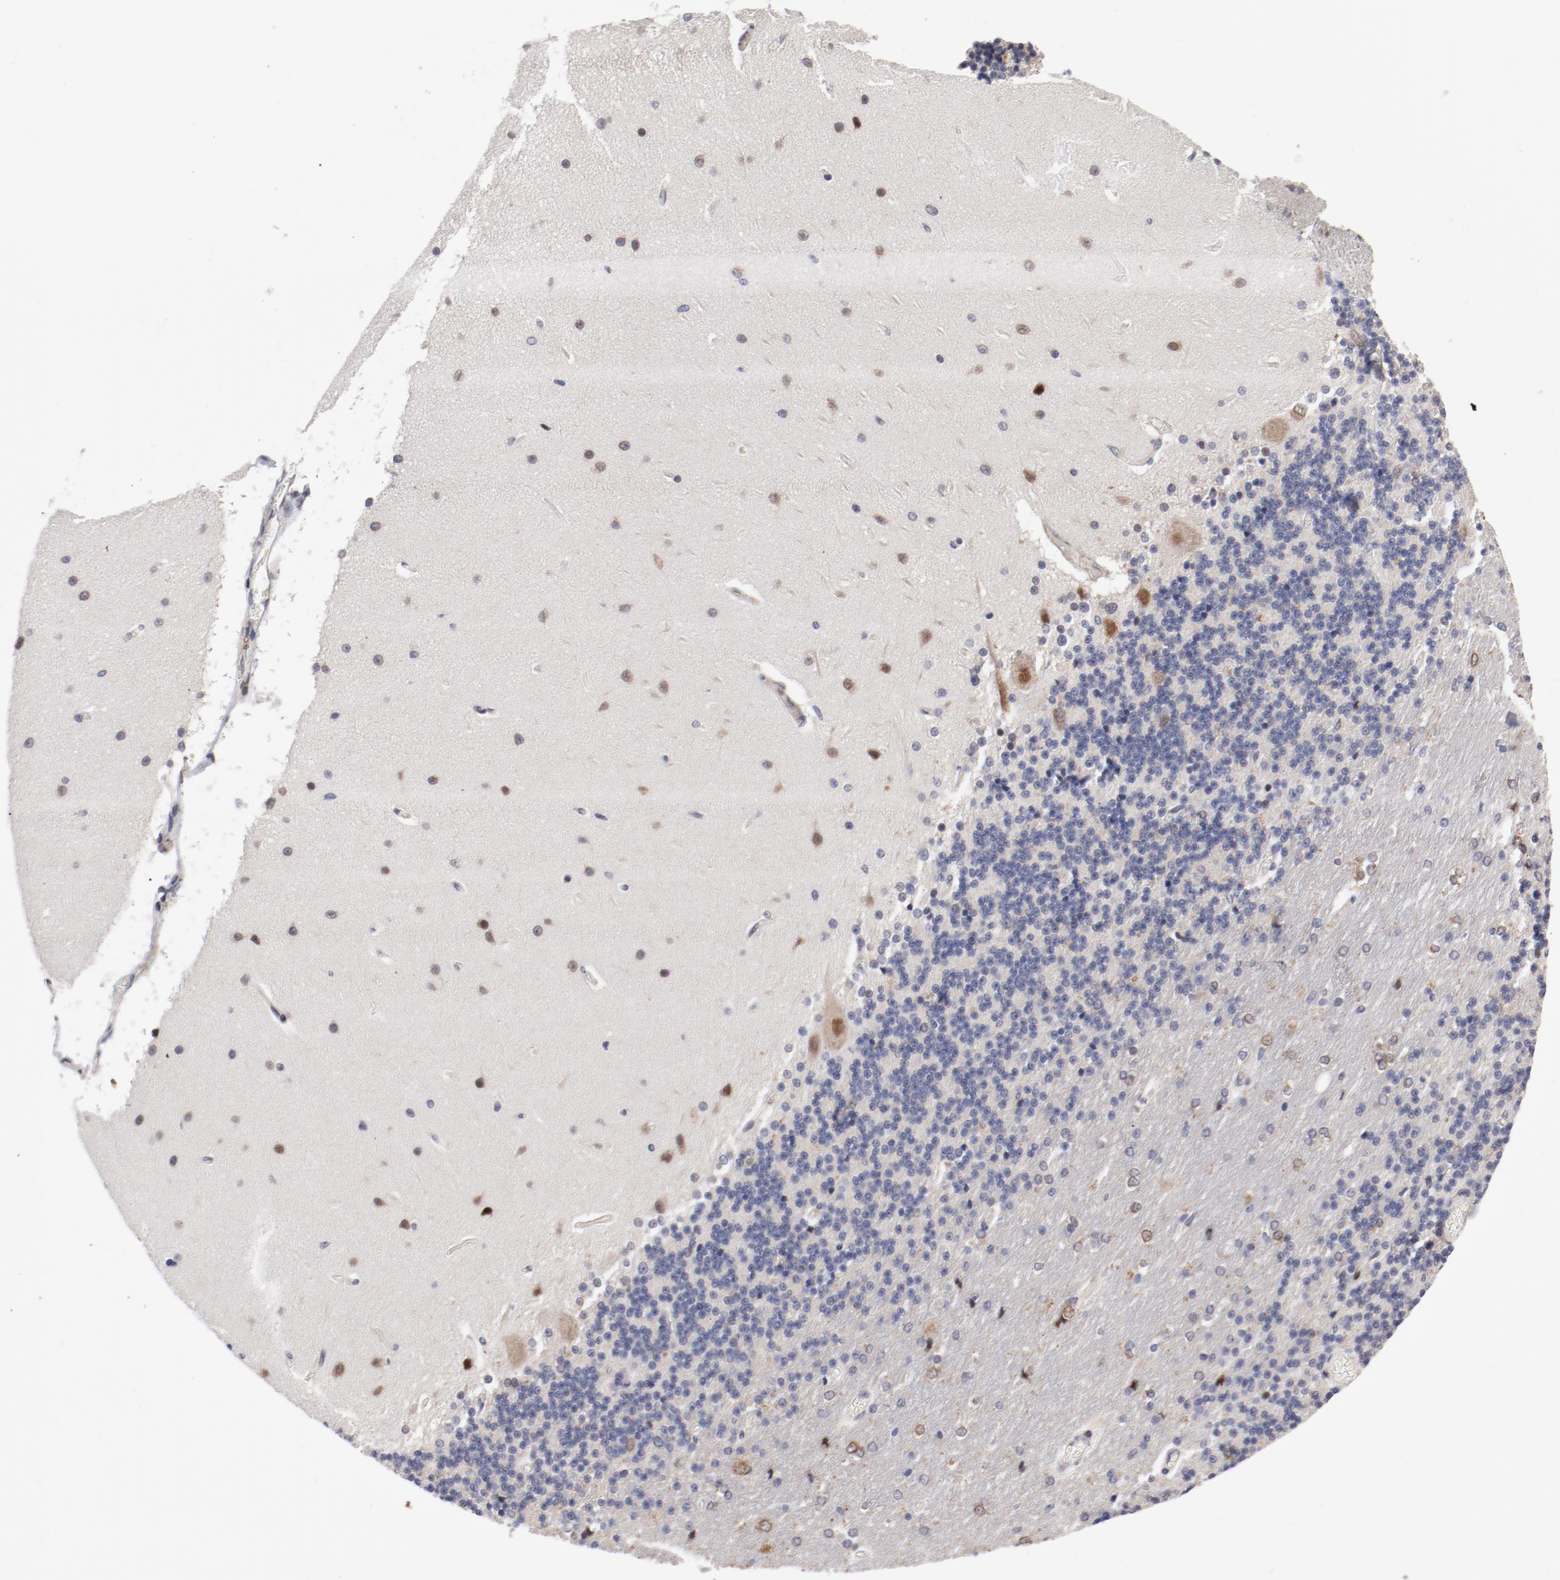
{"staining": {"intensity": "negative", "quantity": "none", "location": "none"}, "tissue": "cerebellum", "cell_type": "Cells in granular layer", "image_type": "normal", "snomed": [{"axis": "morphology", "description": "Normal tissue, NOS"}, {"axis": "topography", "description": "Cerebellum"}], "caption": "An immunohistochemistry micrograph of unremarkable cerebellum is shown. There is no staining in cells in granular layer of cerebellum.", "gene": "RPL12", "patient": {"sex": "female", "age": 54}}